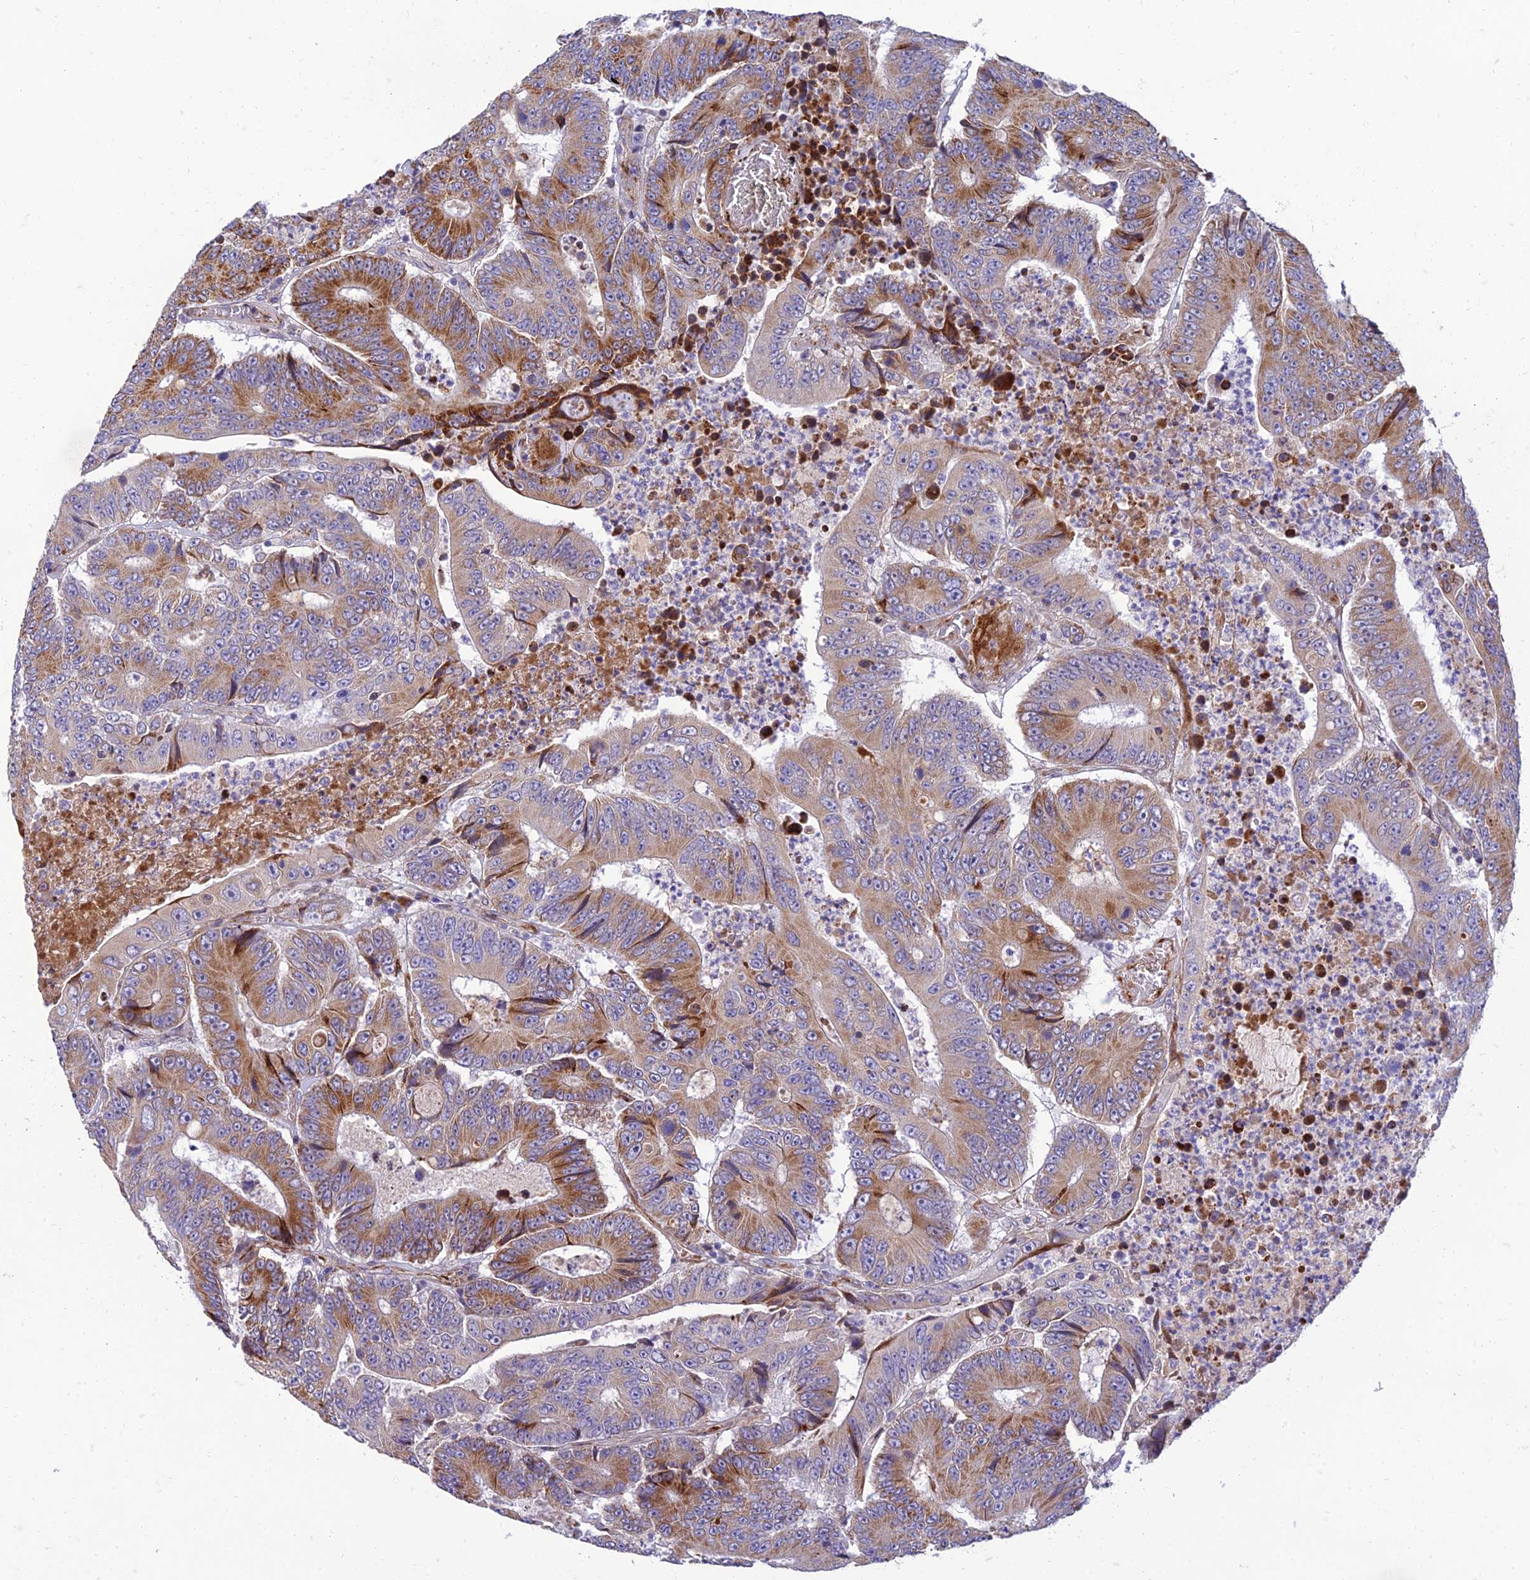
{"staining": {"intensity": "strong", "quantity": "25%-75%", "location": "cytoplasmic/membranous"}, "tissue": "colorectal cancer", "cell_type": "Tumor cells", "image_type": "cancer", "snomed": [{"axis": "morphology", "description": "Adenocarcinoma, NOS"}, {"axis": "topography", "description": "Colon"}], "caption": "Immunohistochemical staining of human colorectal cancer demonstrates high levels of strong cytoplasmic/membranous staining in approximately 25%-75% of tumor cells. The staining is performed using DAB (3,3'-diaminobenzidine) brown chromogen to label protein expression. The nuclei are counter-stained blue using hematoxylin.", "gene": "SEL1L3", "patient": {"sex": "male", "age": 83}}